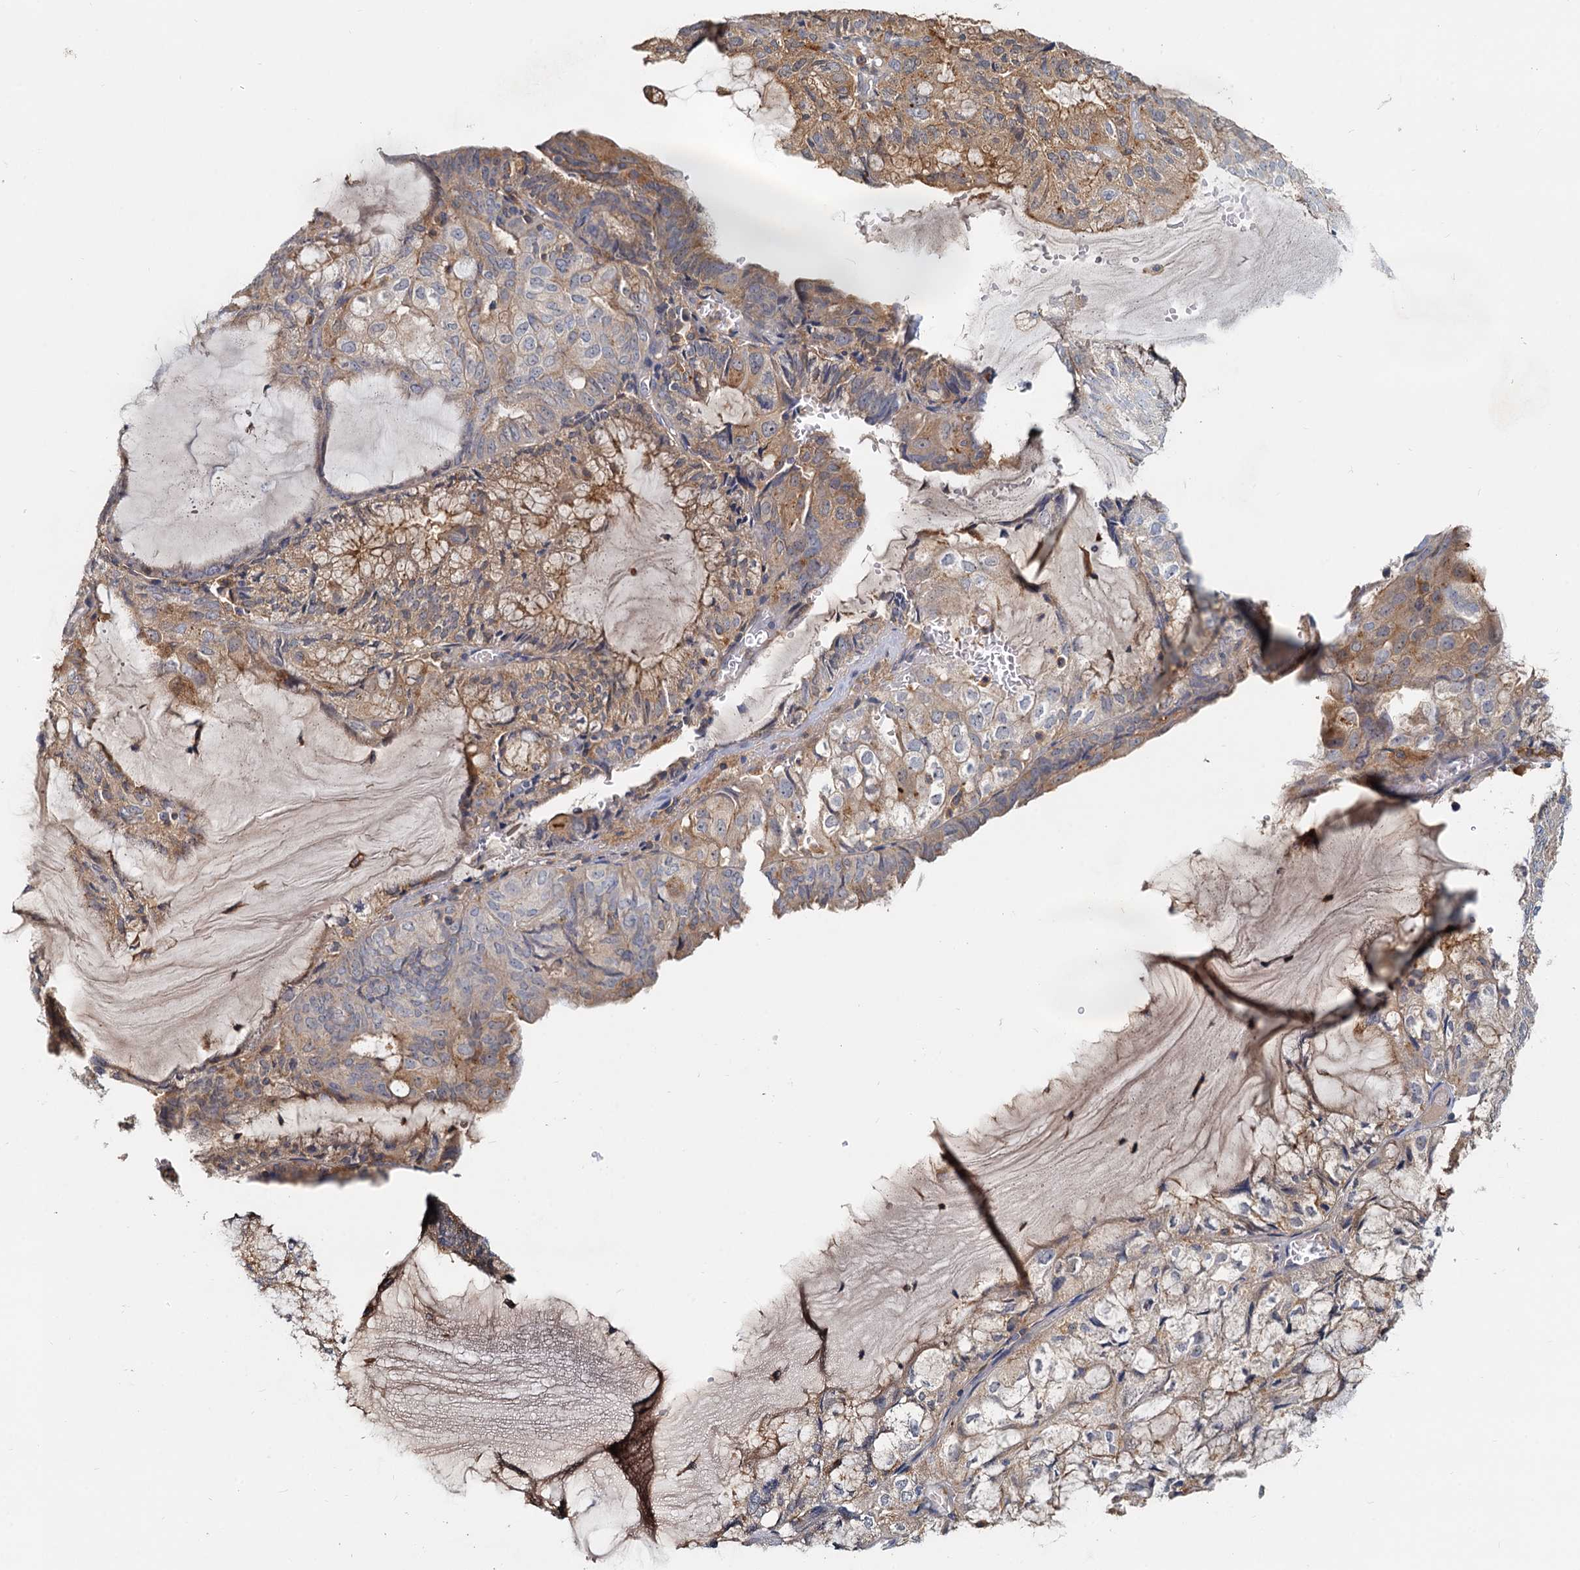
{"staining": {"intensity": "moderate", "quantity": ">75%", "location": "cytoplasmic/membranous"}, "tissue": "endometrial cancer", "cell_type": "Tumor cells", "image_type": "cancer", "snomed": [{"axis": "morphology", "description": "Adenocarcinoma, NOS"}, {"axis": "topography", "description": "Endometrium"}], "caption": "This is an image of IHC staining of adenocarcinoma (endometrial), which shows moderate positivity in the cytoplasmic/membranous of tumor cells.", "gene": "TOLLIP", "patient": {"sex": "female", "age": 81}}